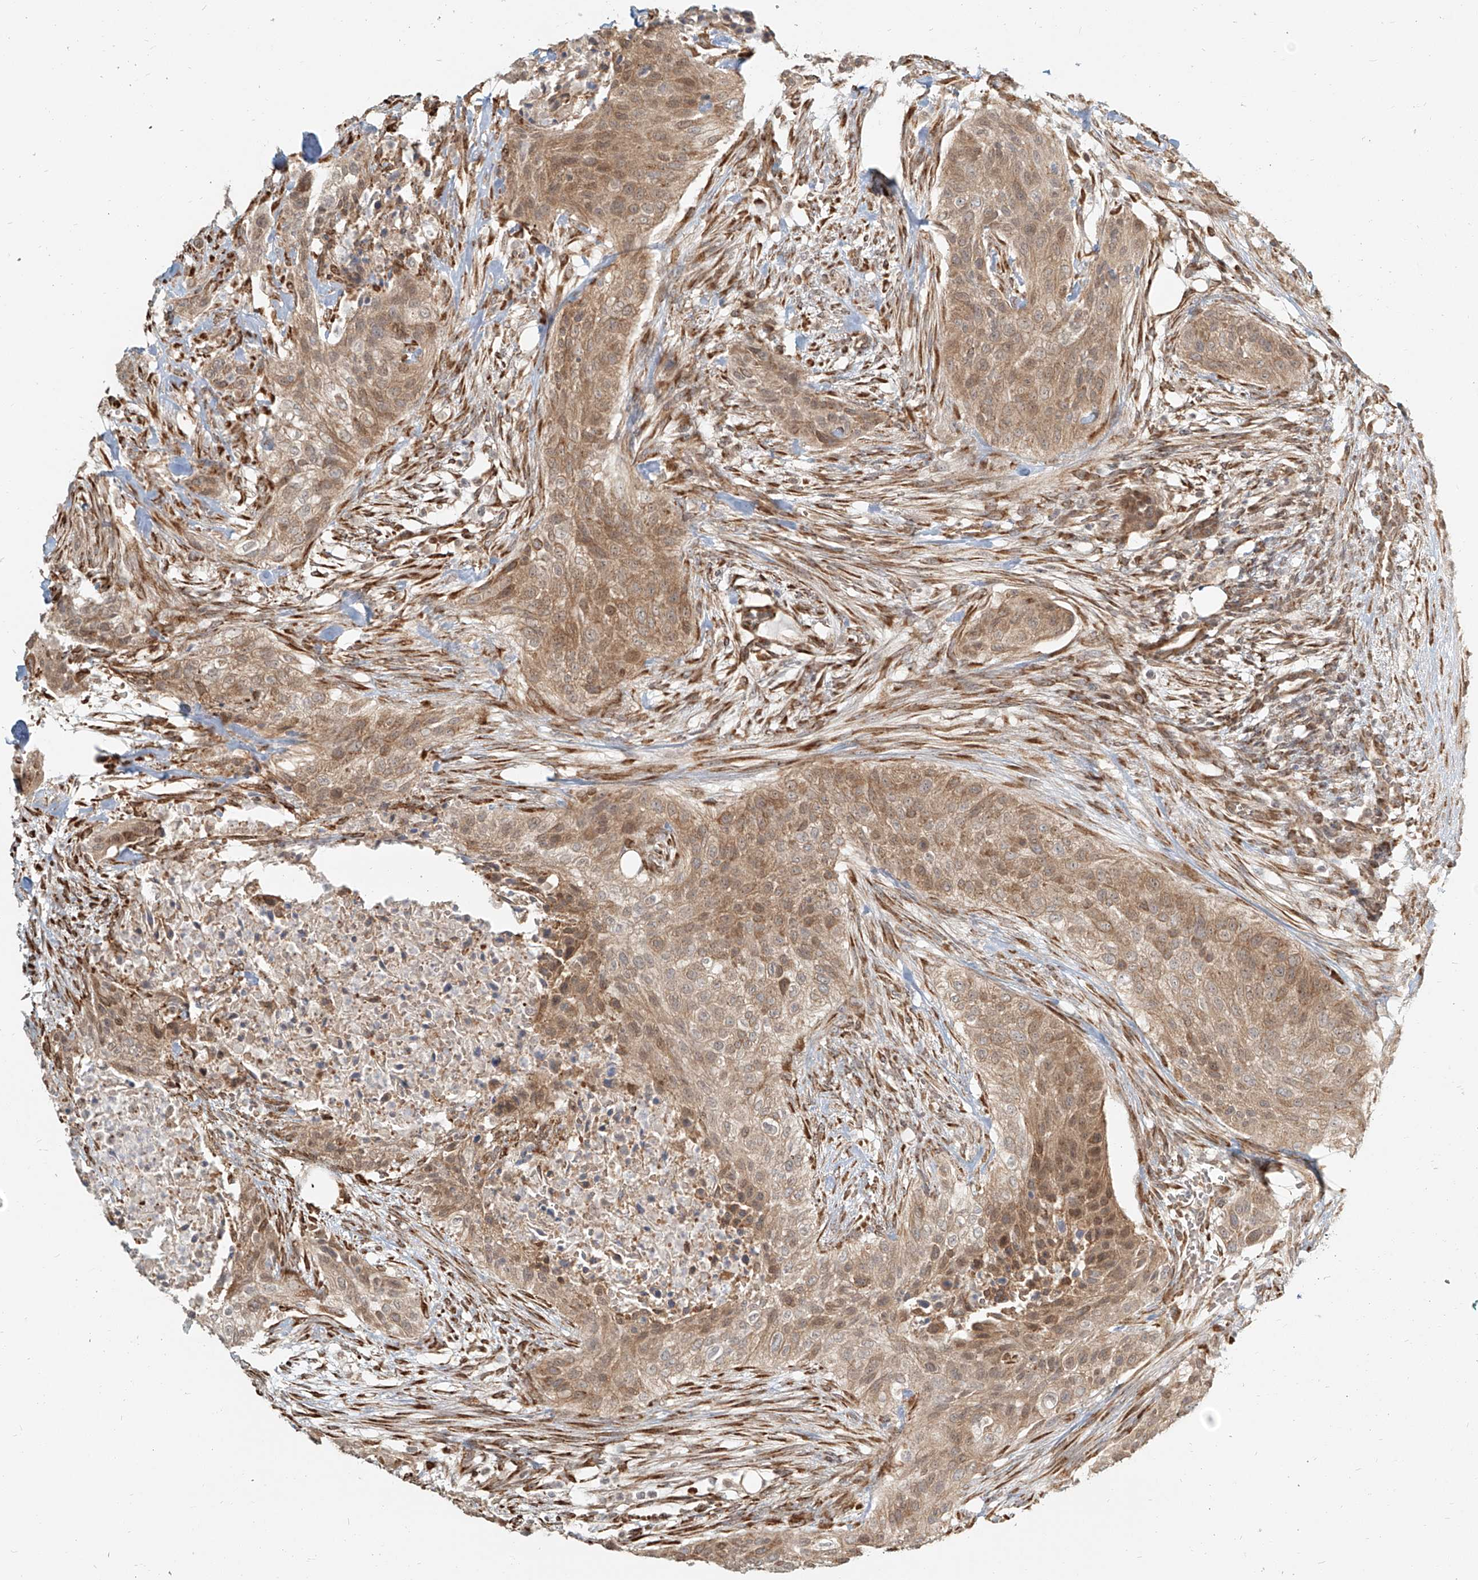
{"staining": {"intensity": "moderate", "quantity": ">75%", "location": "cytoplasmic/membranous"}, "tissue": "urothelial cancer", "cell_type": "Tumor cells", "image_type": "cancer", "snomed": [{"axis": "morphology", "description": "Urothelial carcinoma, High grade"}, {"axis": "topography", "description": "Urinary bladder"}], "caption": "The photomicrograph exhibits immunohistochemical staining of urothelial cancer. There is moderate cytoplasmic/membranous staining is appreciated in about >75% of tumor cells.", "gene": "UBE2K", "patient": {"sex": "male", "age": 35}}